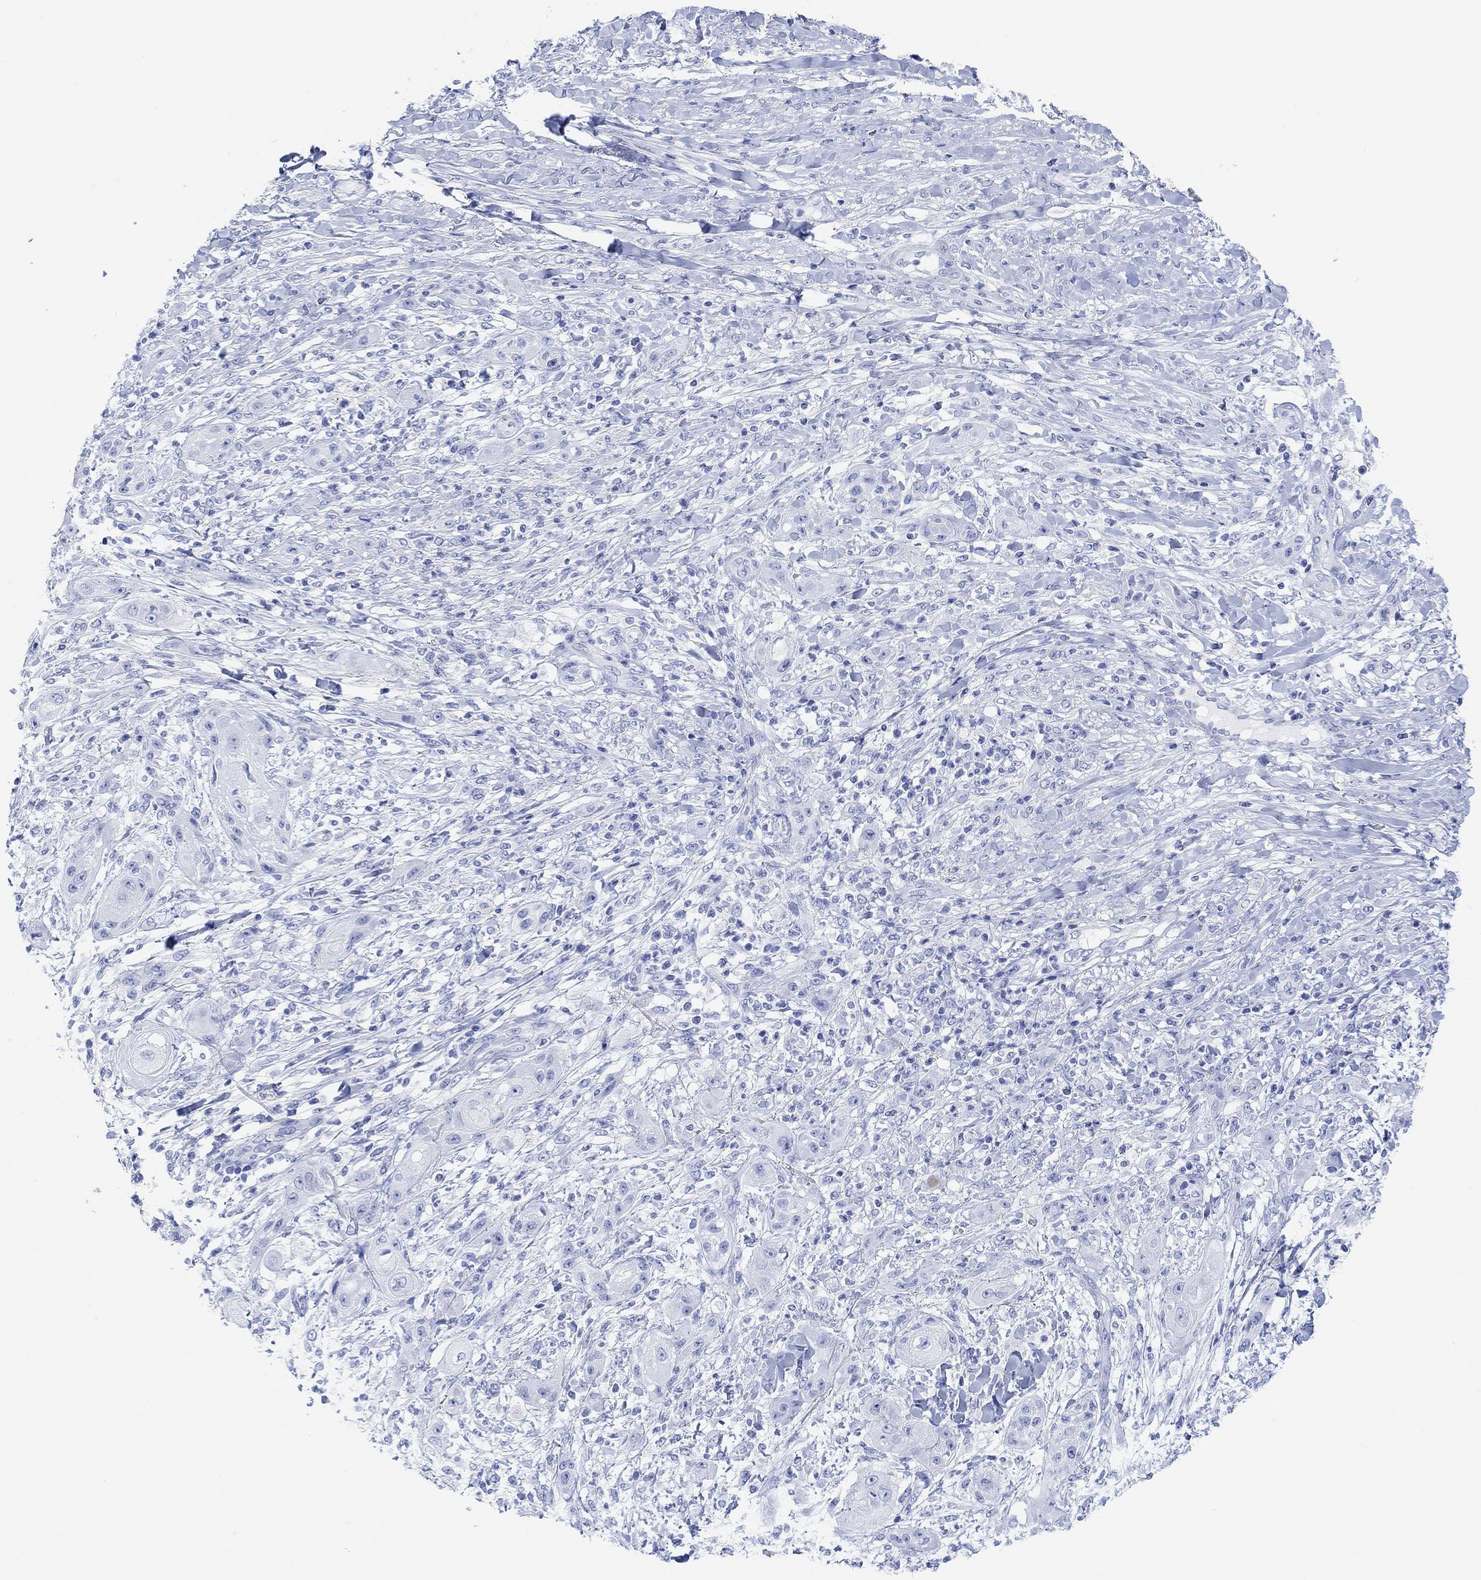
{"staining": {"intensity": "negative", "quantity": "none", "location": "none"}, "tissue": "skin cancer", "cell_type": "Tumor cells", "image_type": "cancer", "snomed": [{"axis": "morphology", "description": "Squamous cell carcinoma, NOS"}, {"axis": "topography", "description": "Skin"}], "caption": "IHC histopathology image of neoplastic tissue: human skin cancer (squamous cell carcinoma) stained with DAB (3,3'-diaminobenzidine) shows no significant protein staining in tumor cells. The staining was performed using DAB (3,3'-diaminobenzidine) to visualize the protein expression in brown, while the nuclei were stained in blue with hematoxylin (Magnification: 20x).", "gene": "ANKRD33", "patient": {"sex": "male", "age": 62}}